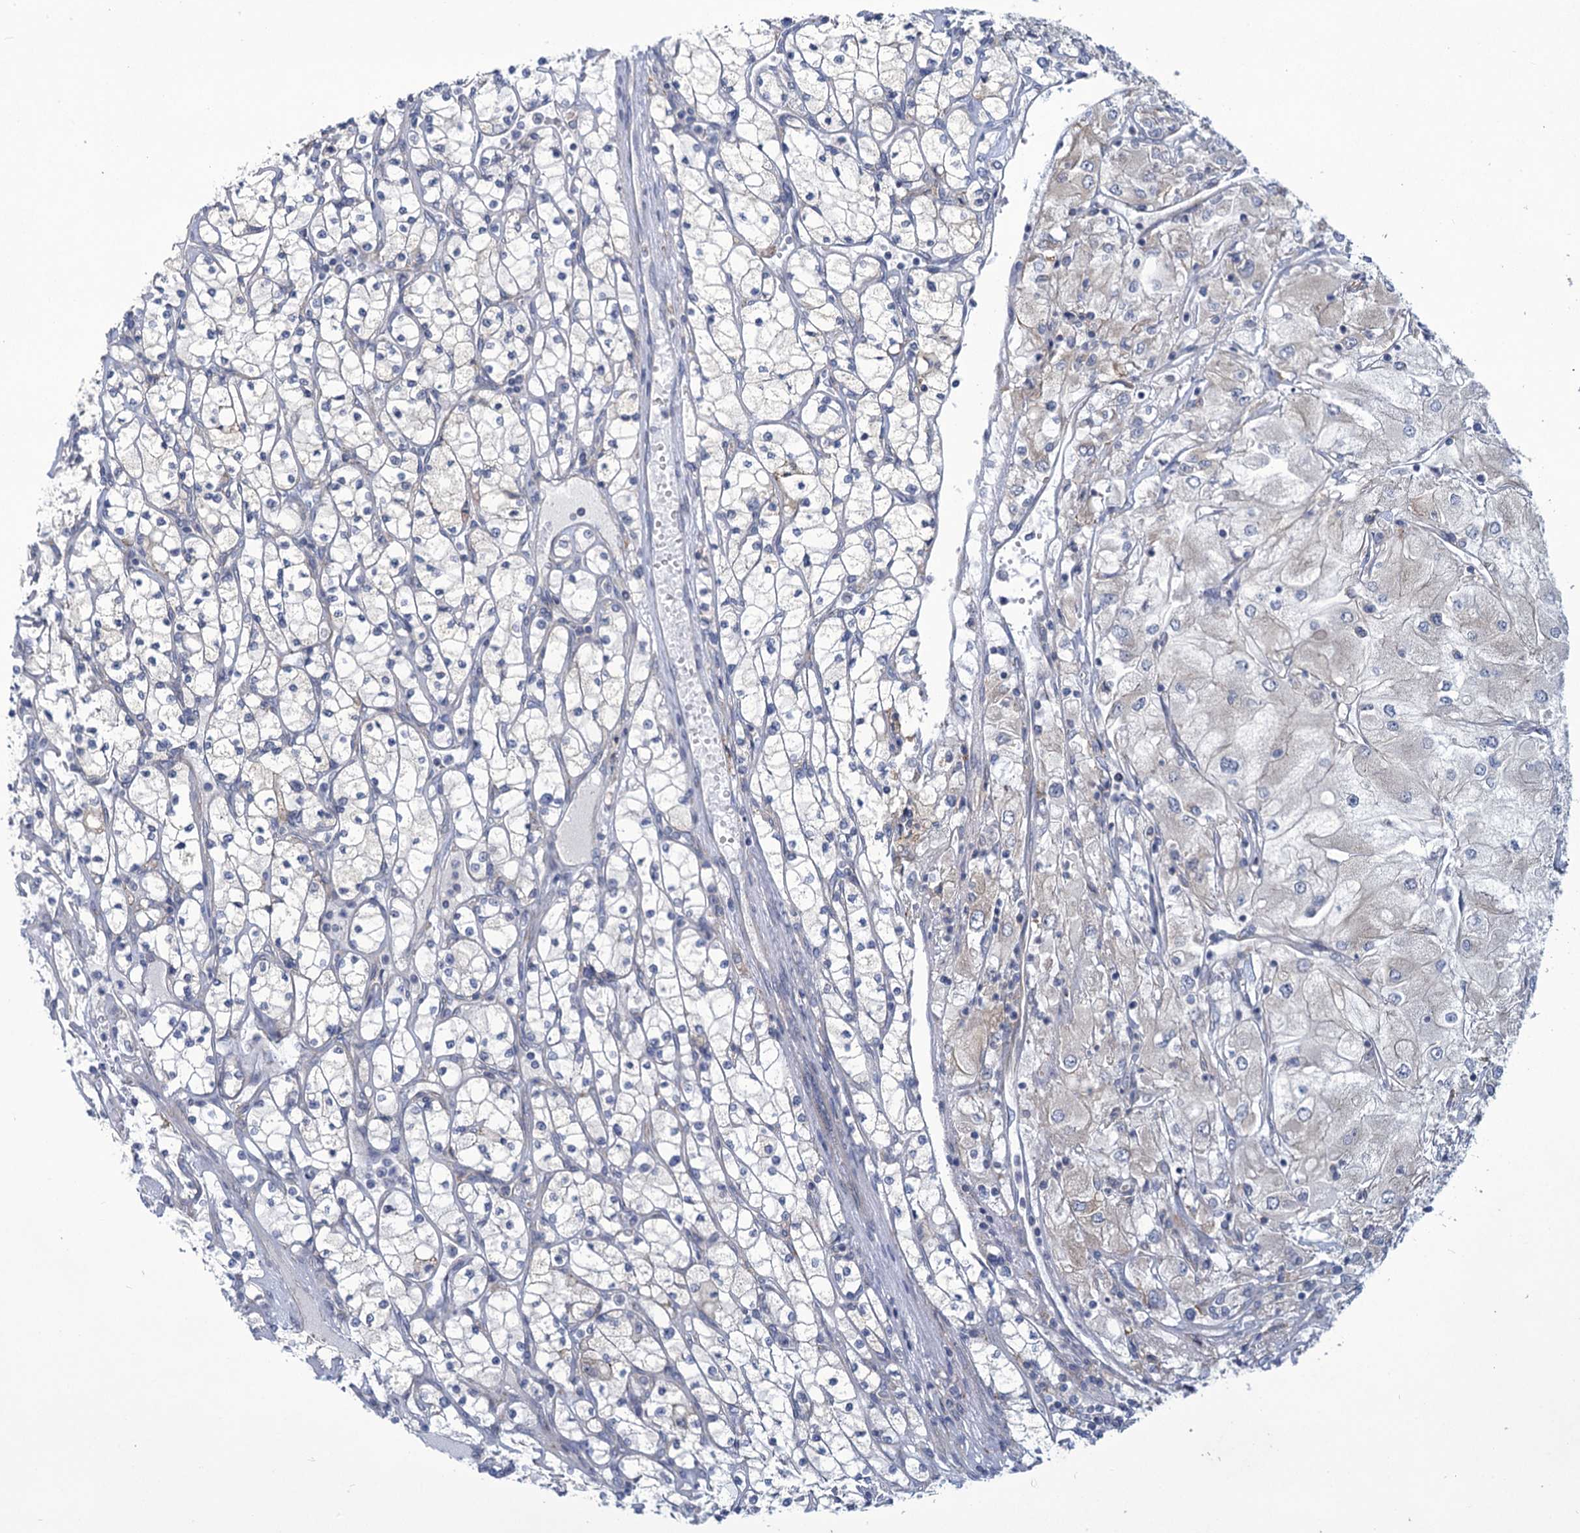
{"staining": {"intensity": "negative", "quantity": "none", "location": "none"}, "tissue": "renal cancer", "cell_type": "Tumor cells", "image_type": "cancer", "snomed": [{"axis": "morphology", "description": "Adenocarcinoma, NOS"}, {"axis": "topography", "description": "Kidney"}], "caption": "The photomicrograph demonstrates no significant positivity in tumor cells of adenocarcinoma (renal).", "gene": "MBLAC2", "patient": {"sex": "male", "age": 80}}